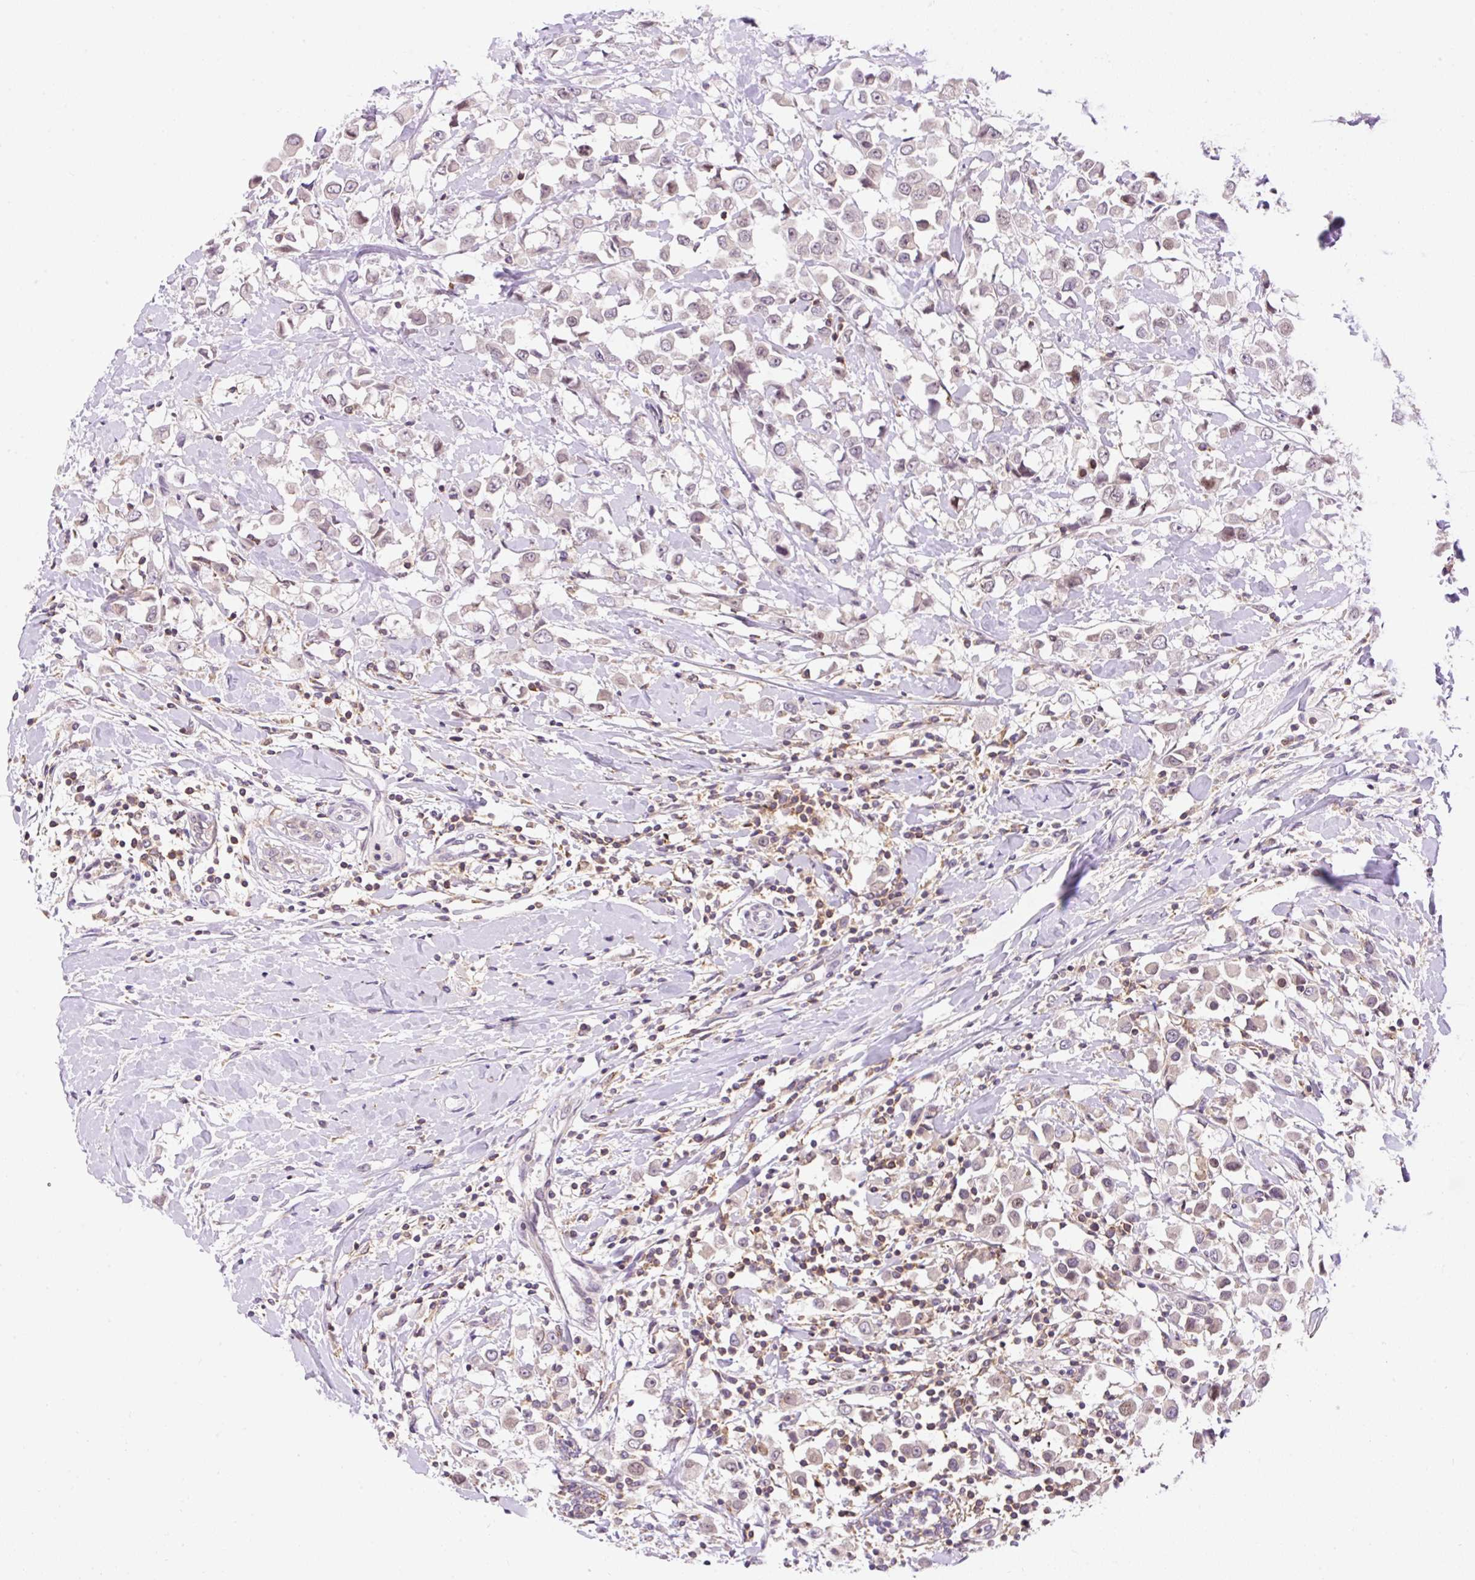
{"staining": {"intensity": "weak", "quantity": "25%-75%", "location": "nuclear"}, "tissue": "breast cancer", "cell_type": "Tumor cells", "image_type": "cancer", "snomed": [{"axis": "morphology", "description": "Duct carcinoma"}, {"axis": "topography", "description": "Breast"}], "caption": "The immunohistochemical stain shows weak nuclear staining in tumor cells of breast cancer tissue.", "gene": "CARD11", "patient": {"sex": "female", "age": 61}}